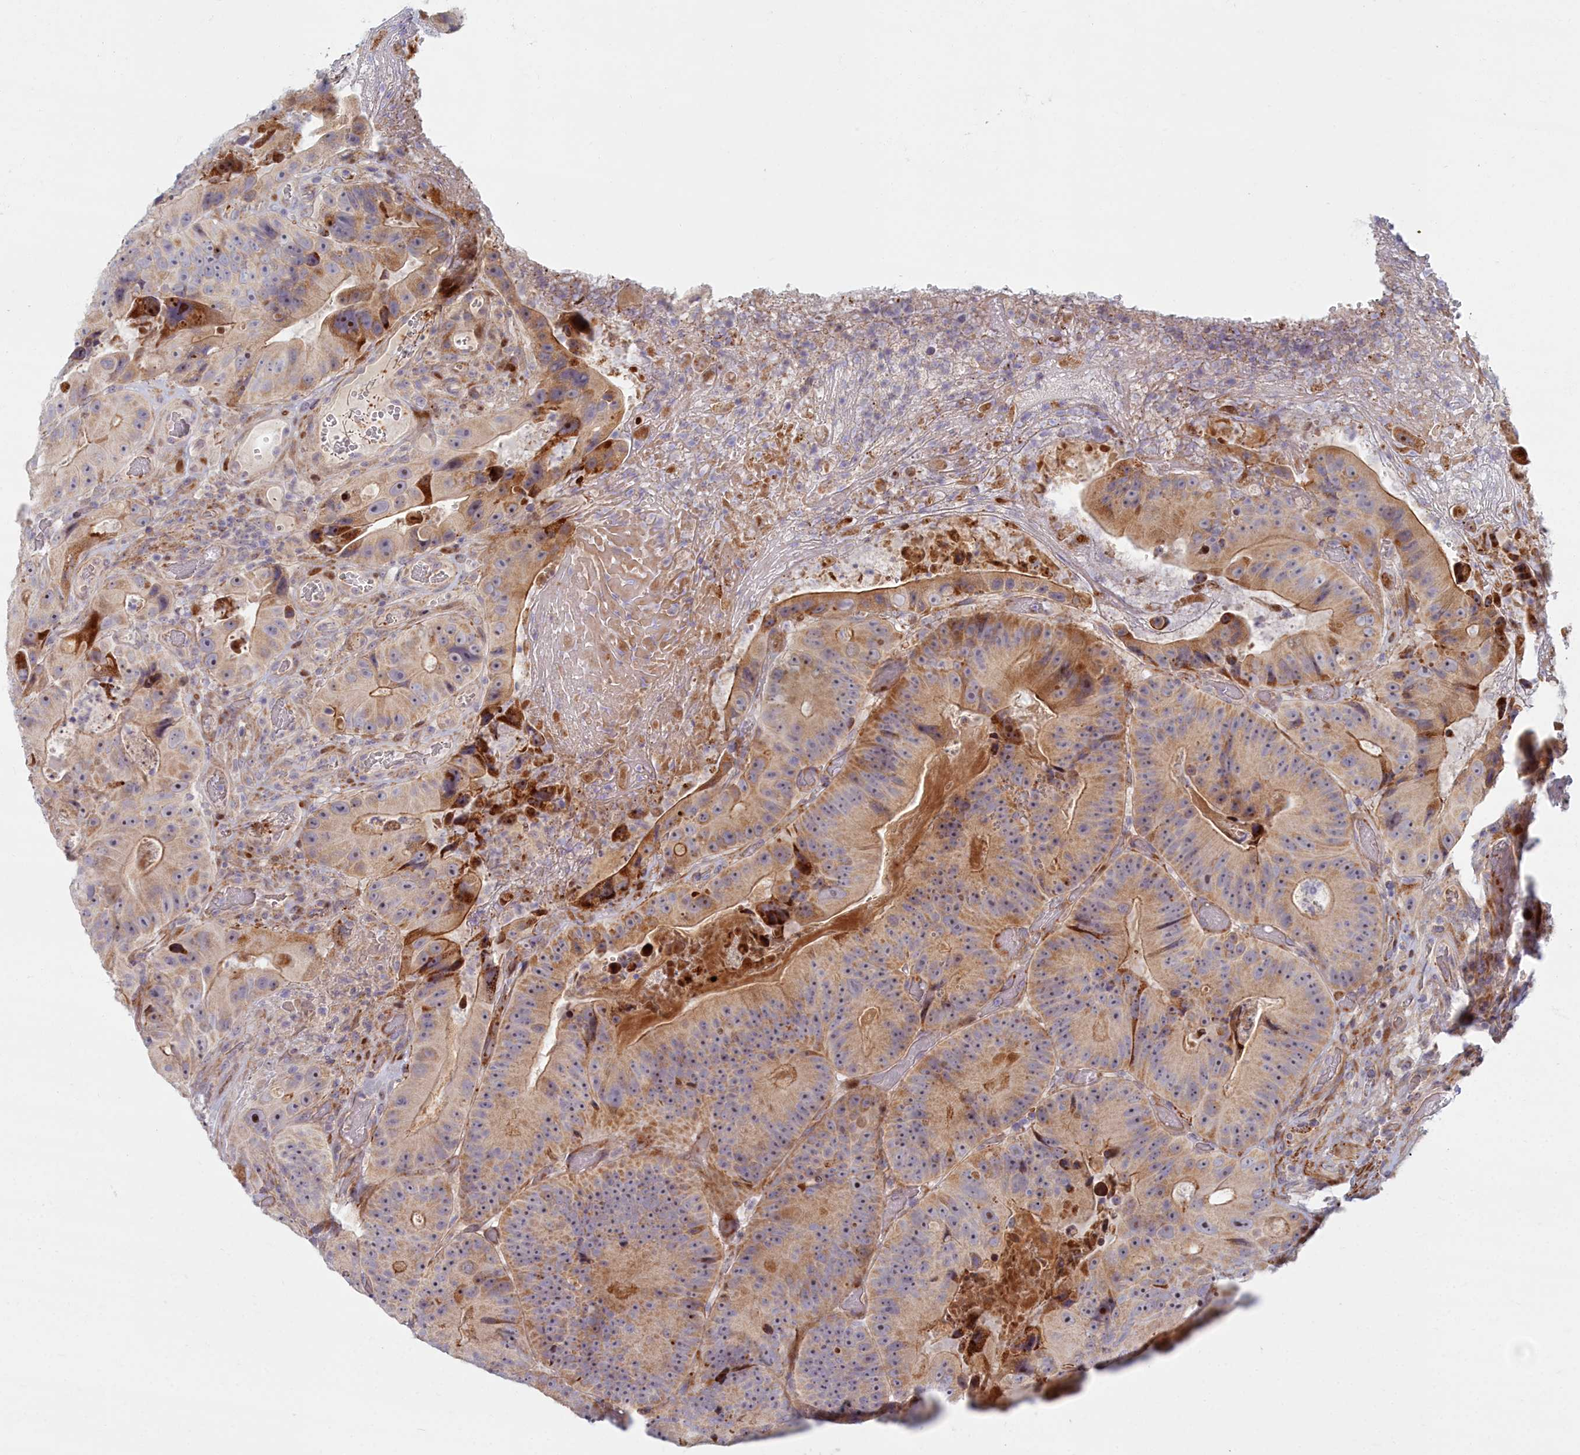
{"staining": {"intensity": "moderate", "quantity": ">75%", "location": "cytoplasmic/membranous,nuclear"}, "tissue": "colorectal cancer", "cell_type": "Tumor cells", "image_type": "cancer", "snomed": [{"axis": "morphology", "description": "Adenocarcinoma, NOS"}, {"axis": "topography", "description": "Colon"}], "caption": "Protein staining of colorectal cancer tissue exhibits moderate cytoplasmic/membranous and nuclear positivity in approximately >75% of tumor cells.", "gene": "C15orf40", "patient": {"sex": "female", "age": 86}}